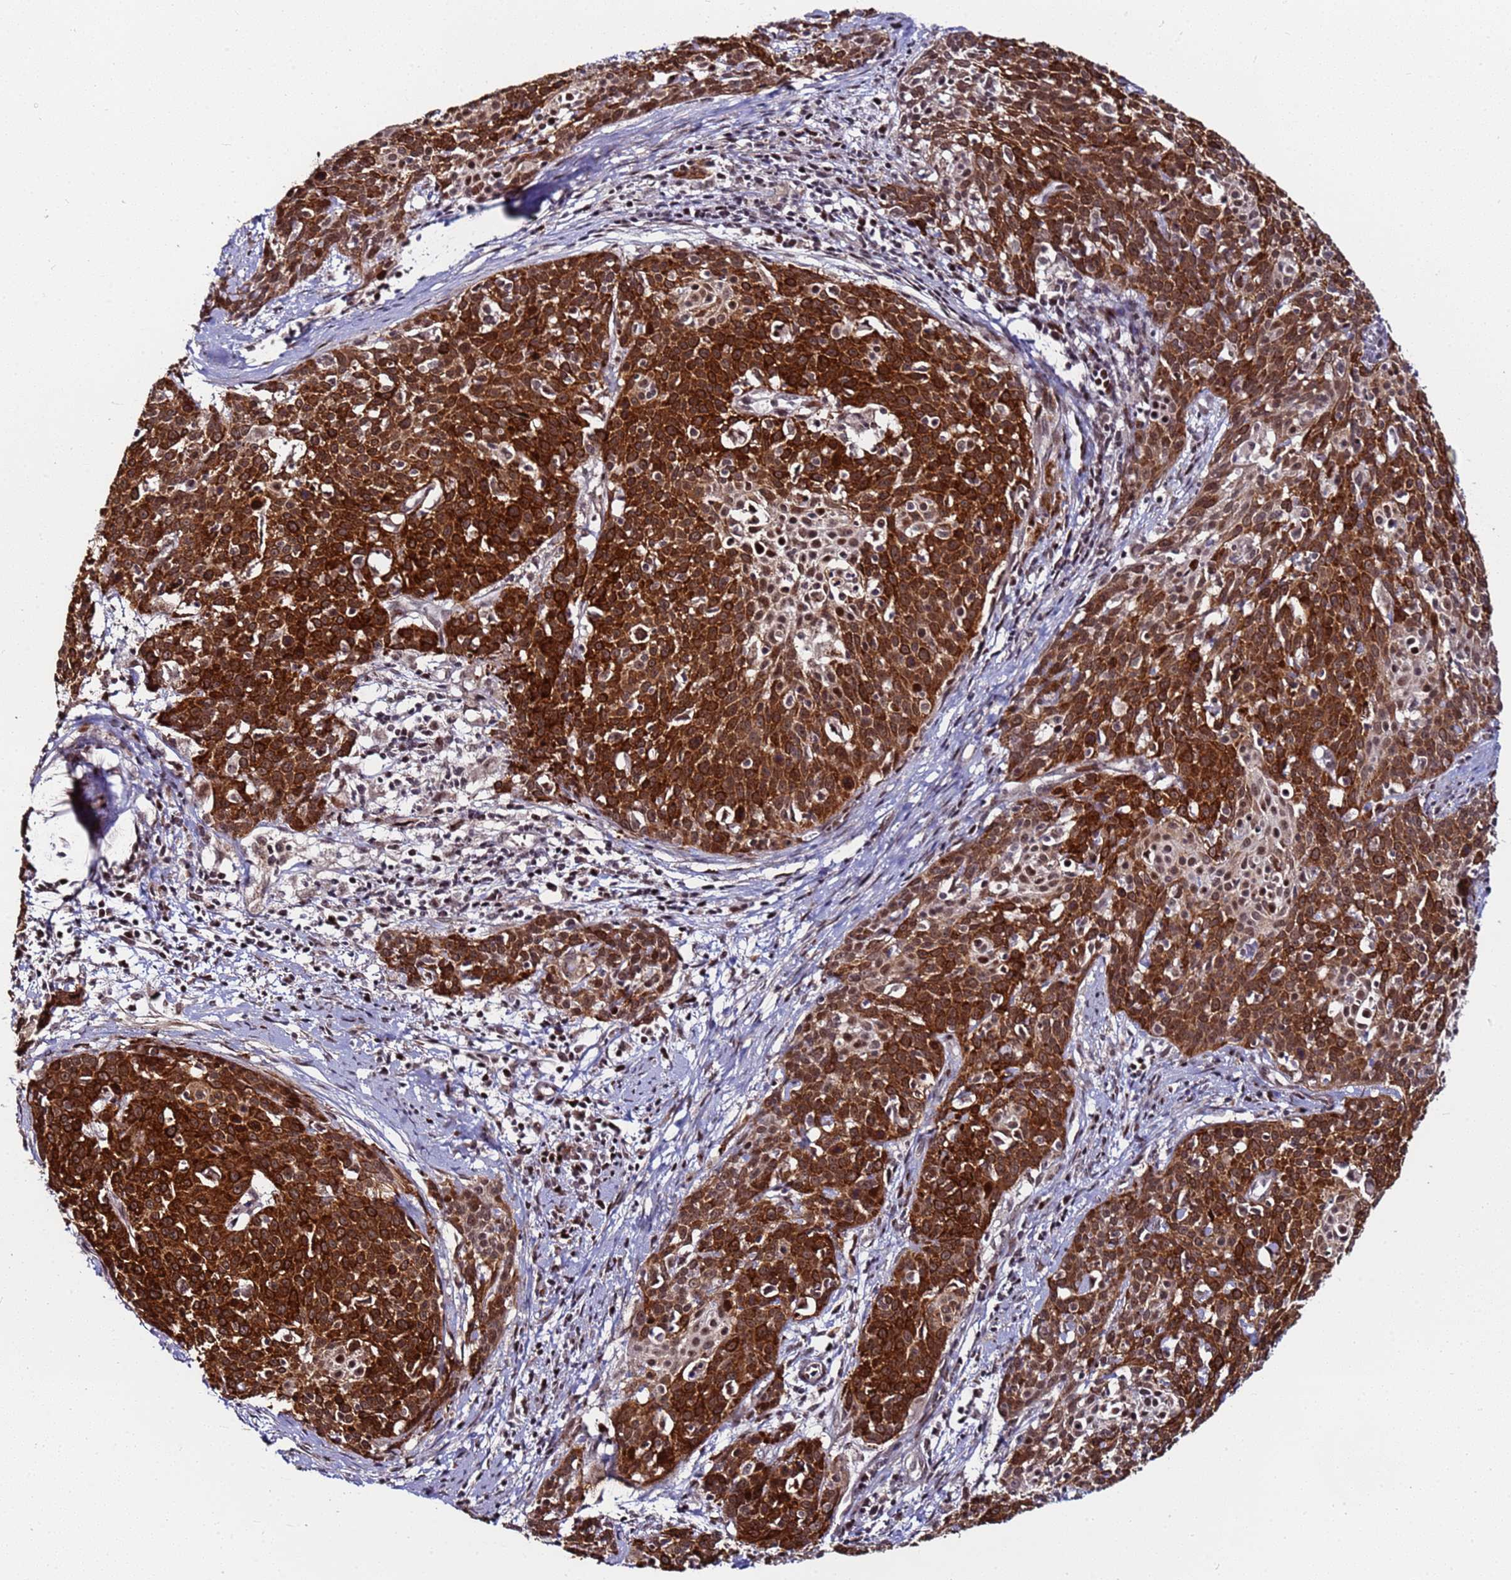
{"staining": {"intensity": "moderate", "quantity": ">75%", "location": "cytoplasmic/membranous,nuclear"}, "tissue": "cervical cancer", "cell_type": "Tumor cells", "image_type": "cancer", "snomed": [{"axis": "morphology", "description": "Squamous cell carcinoma, NOS"}, {"axis": "topography", "description": "Cervix"}], "caption": "Cervical cancer stained with a brown dye reveals moderate cytoplasmic/membranous and nuclear positive positivity in approximately >75% of tumor cells.", "gene": "PPM1H", "patient": {"sex": "female", "age": 38}}